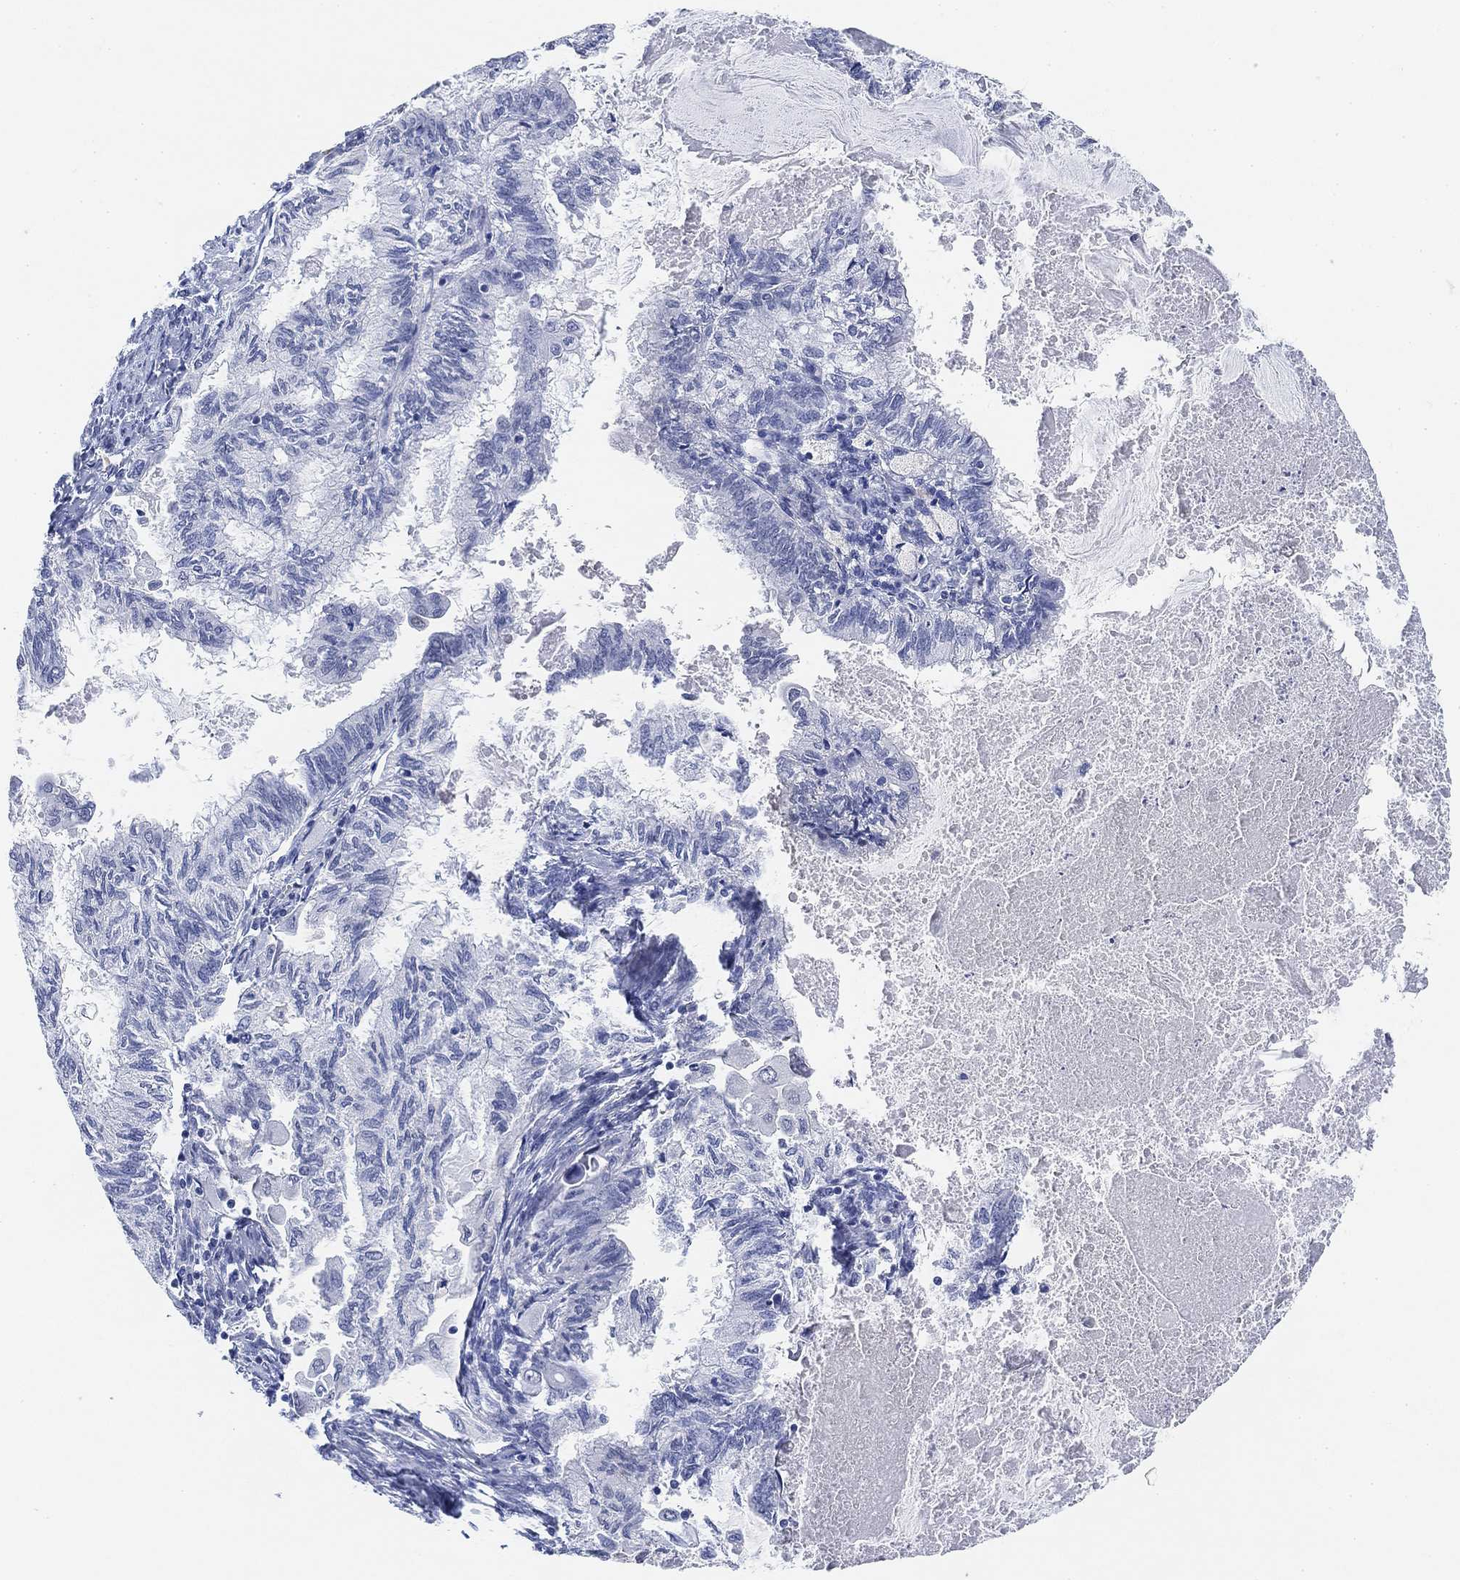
{"staining": {"intensity": "negative", "quantity": "none", "location": "none"}, "tissue": "endometrial cancer", "cell_type": "Tumor cells", "image_type": "cancer", "snomed": [{"axis": "morphology", "description": "Adenocarcinoma, NOS"}, {"axis": "topography", "description": "Endometrium"}], "caption": "The histopathology image reveals no significant staining in tumor cells of endometrial cancer (adenocarcinoma). (Immunohistochemistry (ihc), brightfield microscopy, high magnification).", "gene": "PAX6", "patient": {"sex": "female", "age": 86}}